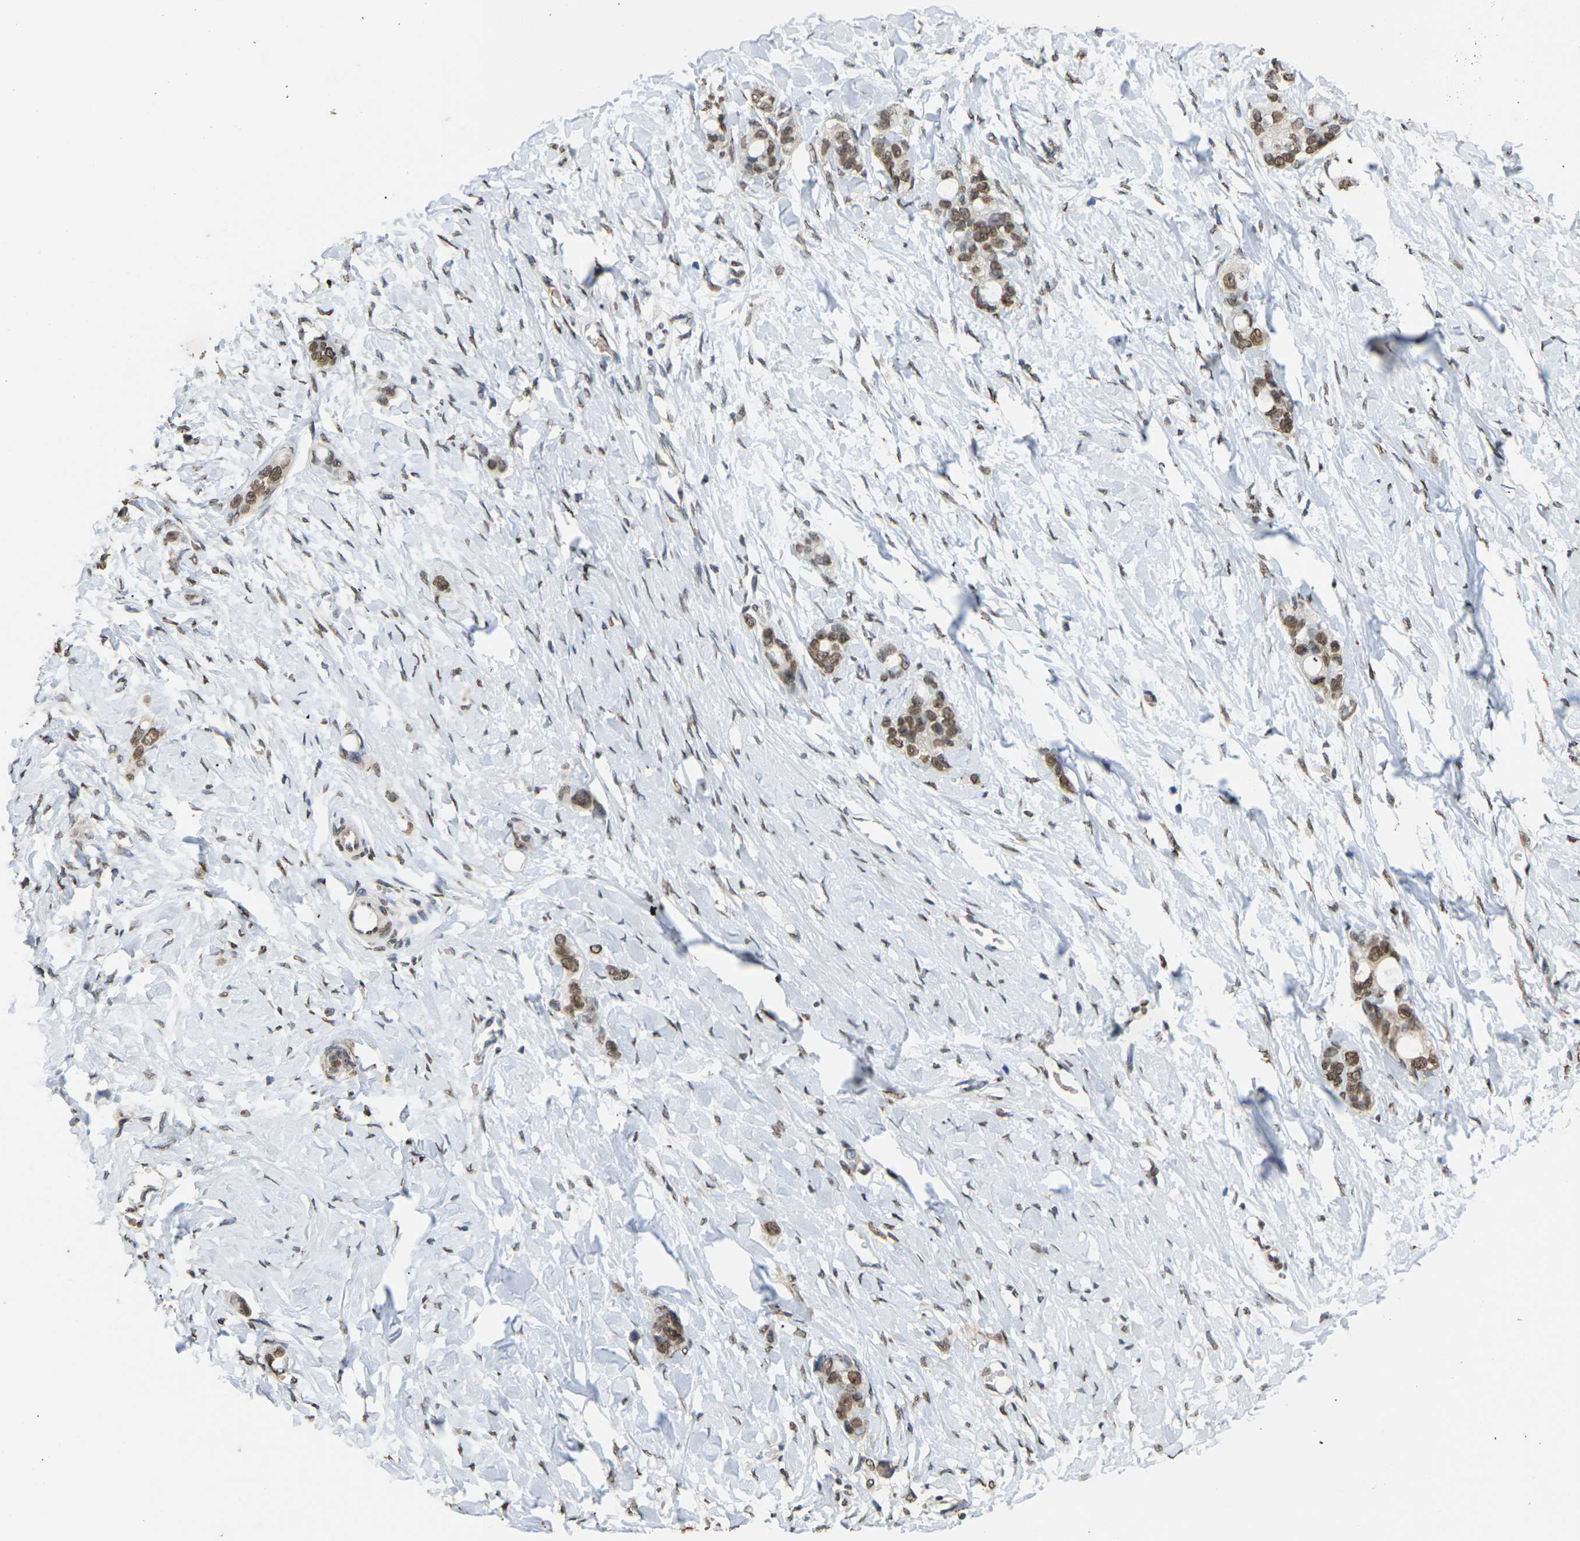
{"staining": {"intensity": "moderate", "quantity": ">75%", "location": "nuclear"}, "tissue": "stomach cancer", "cell_type": "Tumor cells", "image_type": "cancer", "snomed": [{"axis": "morphology", "description": "Adenocarcinoma, NOS"}, {"axis": "topography", "description": "Stomach"}], "caption": "Brown immunohistochemical staining in stomach cancer (adenocarcinoma) displays moderate nuclear positivity in approximately >75% of tumor cells.", "gene": "EMSY", "patient": {"sex": "female", "age": 75}}